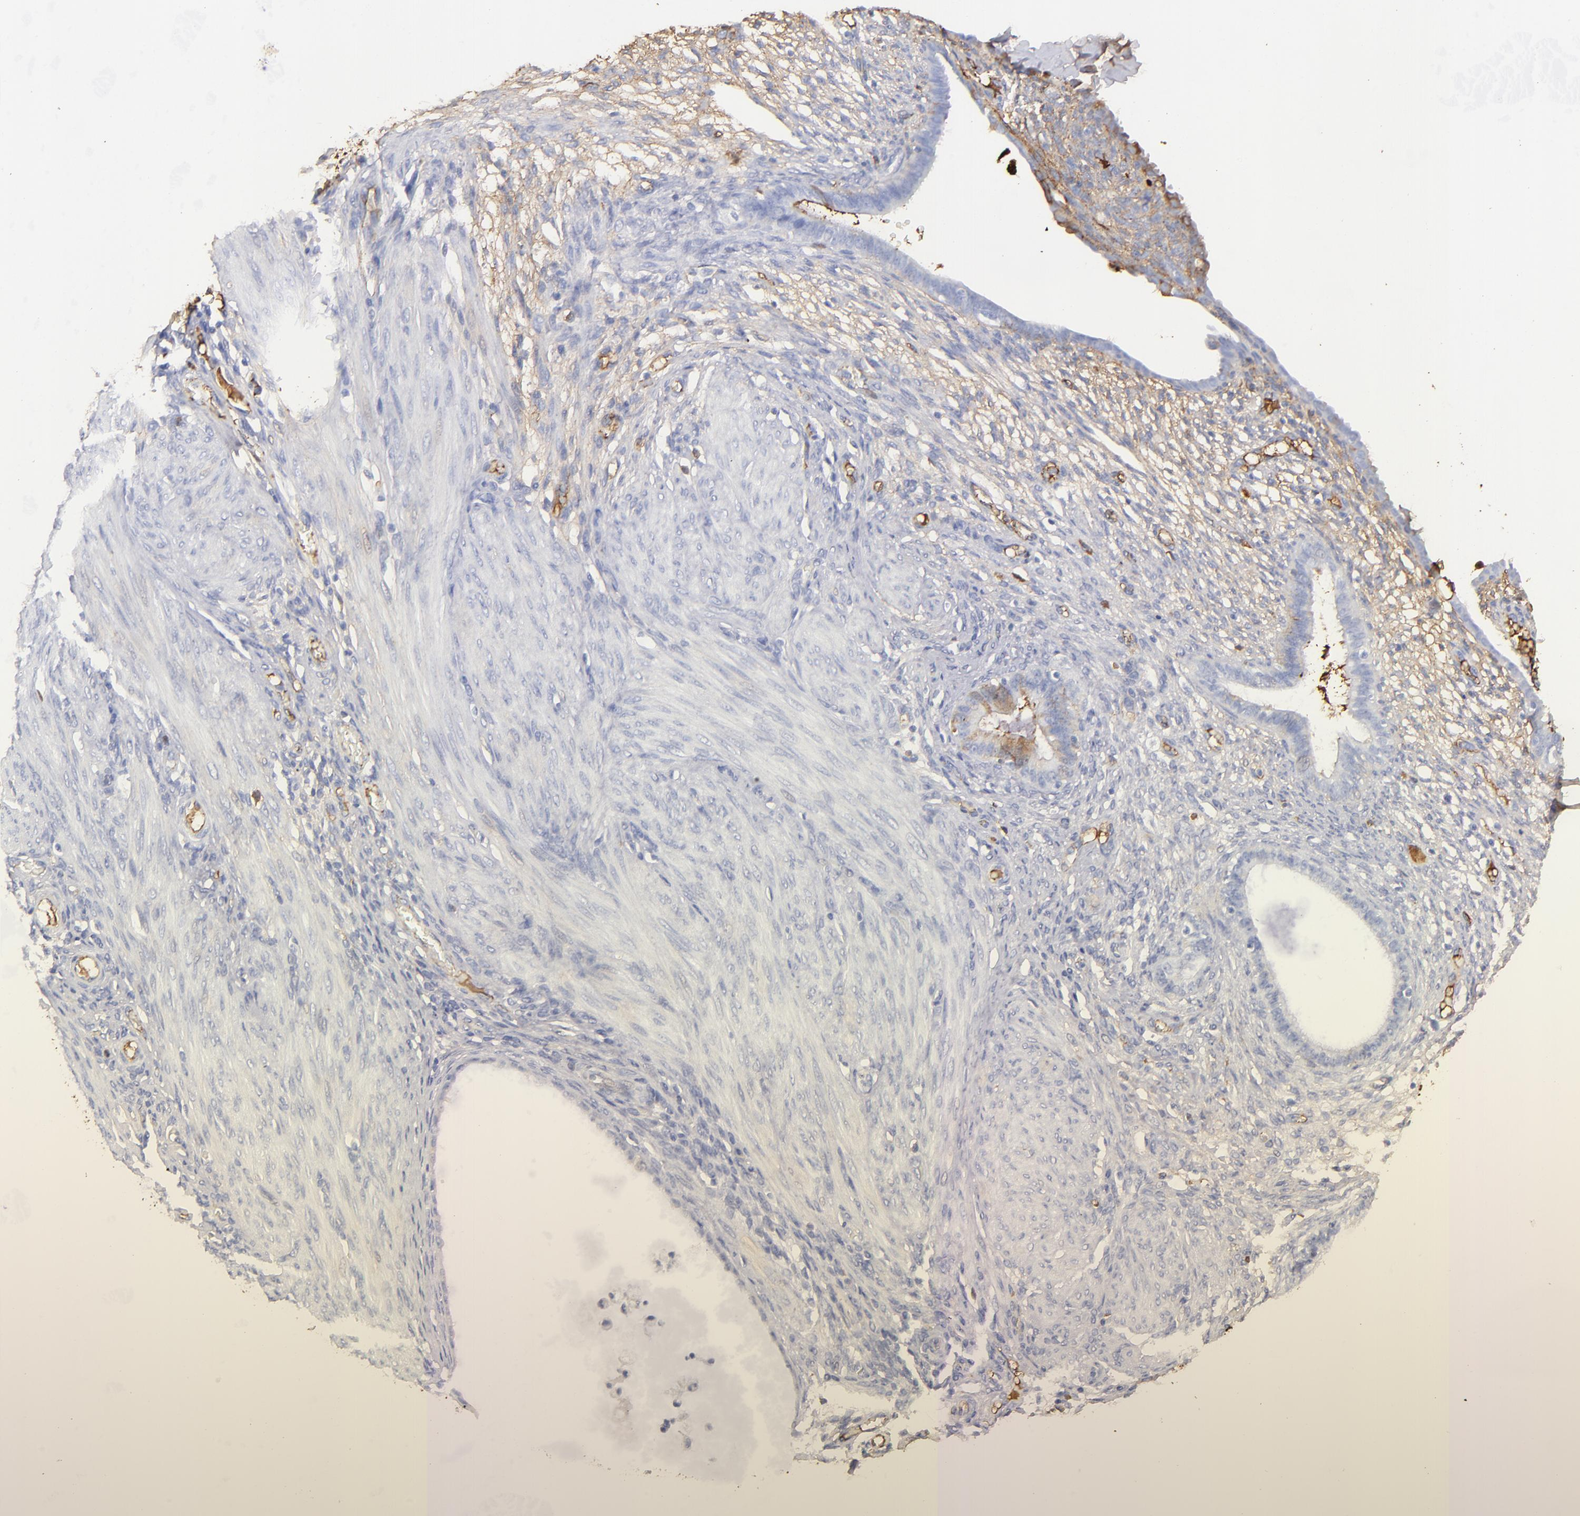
{"staining": {"intensity": "negative", "quantity": "none", "location": "none"}, "tissue": "endometrium", "cell_type": "Cells in endometrial stroma", "image_type": "normal", "snomed": [{"axis": "morphology", "description": "Normal tissue, NOS"}, {"axis": "topography", "description": "Endometrium"}], "caption": "Image shows no protein positivity in cells in endometrial stroma of unremarkable endometrium. (DAB immunohistochemistry visualized using brightfield microscopy, high magnification).", "gene": "FGB", "patient": {"sex": "female", "age": 72}}